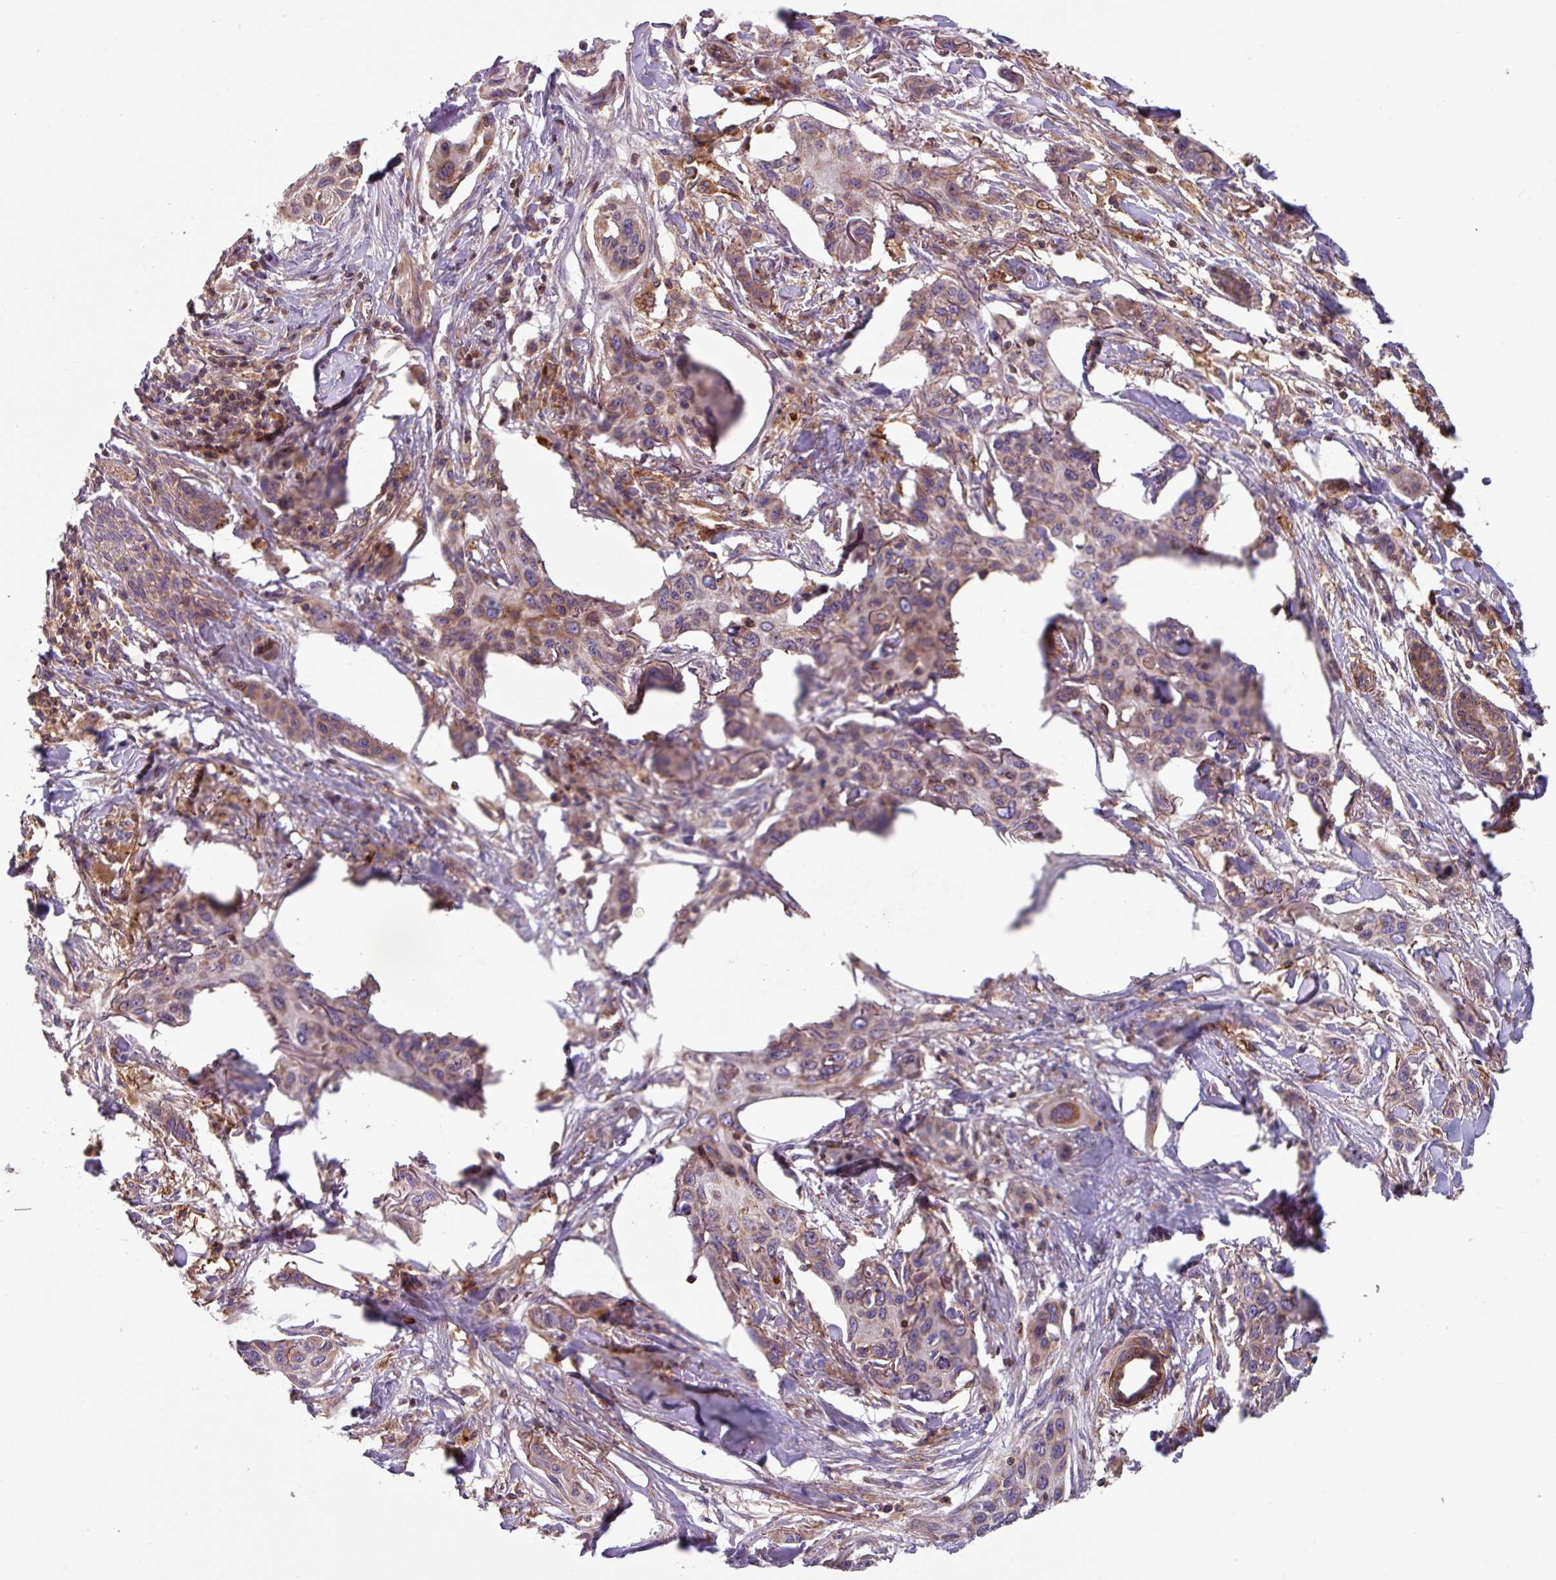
{"staining": {"intensity": "weak", "quantity": ">75%", "location": "cytoplasmic/membranous"}, "tissue": "skin cancer", "cell_type": "Tumor cells", "image_type": "cancer", "snomed": [{"axis": "morphology", "description": "Squamous cell carcinoma, NOS"}, {"axis": "topography", "description": "Skin"}], "caption": "Protein expression analysis of human squamous cell carcinoma (skin) reveals weak cytoplasmic/membranous positivity in about >75% of tumor cells.", "gene": "PLEKHD1", "patient": {"sex": "male", "age": 63}}